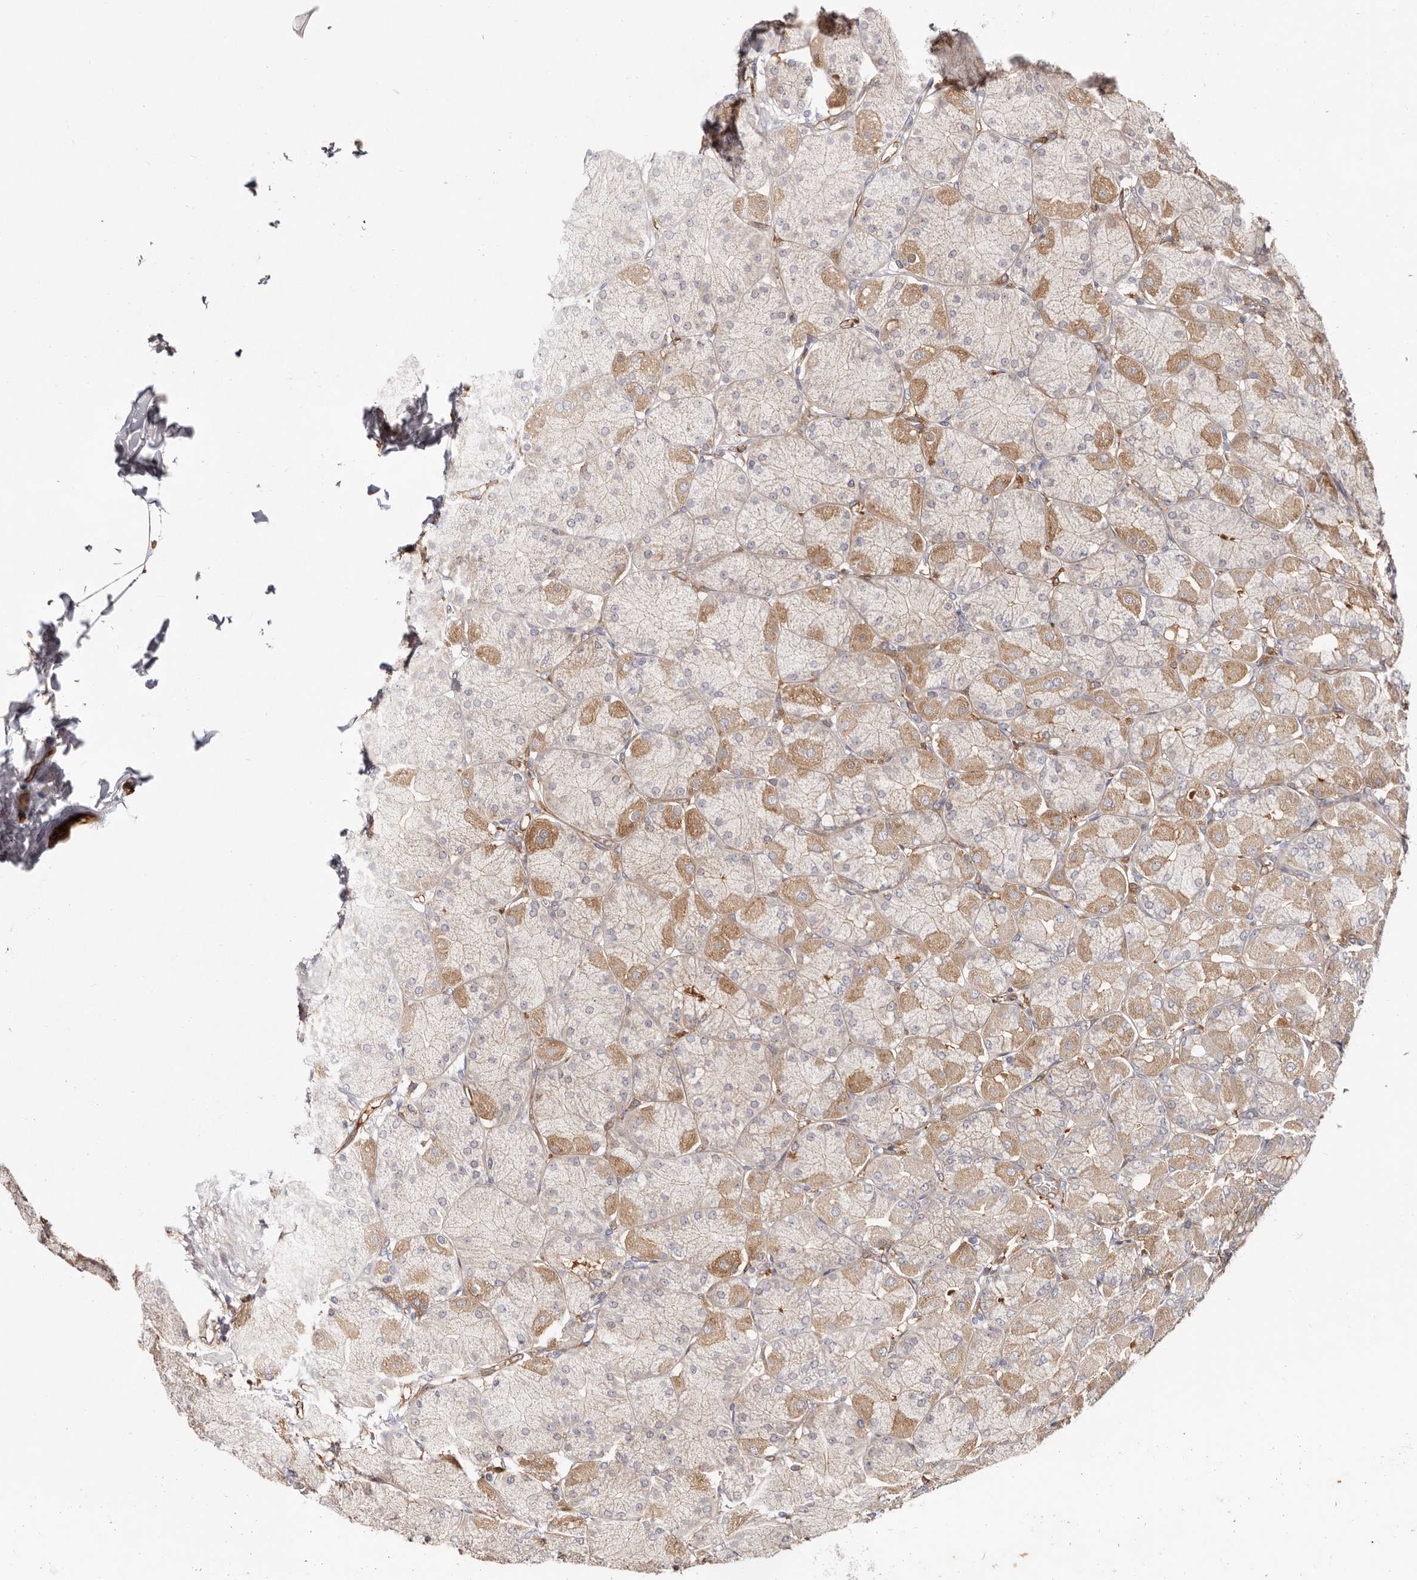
{"staining": {"intensity": "moderate", "quantity": ">75%", "location": "cytoplasmic/membranous"}, "tissue": "stomach", "cell_type": "Glandular cells", "image_type": "normal", "snomed": [{"axis": "morphology", "description": "Normal tissue, NOS"}, {"axis": "topography", "description": "Stomach, upper"}], "caption": "Protein staining reveals moderate cytoplasmic/membranous expression in approximately >75% of glandular cells in benign stomach. Immunohistochemistry (ihc) stains the protein in brown and the nuclei are stained blue.", "gene": "LAP3", "patient": {"sex": "female", "age": 56}}